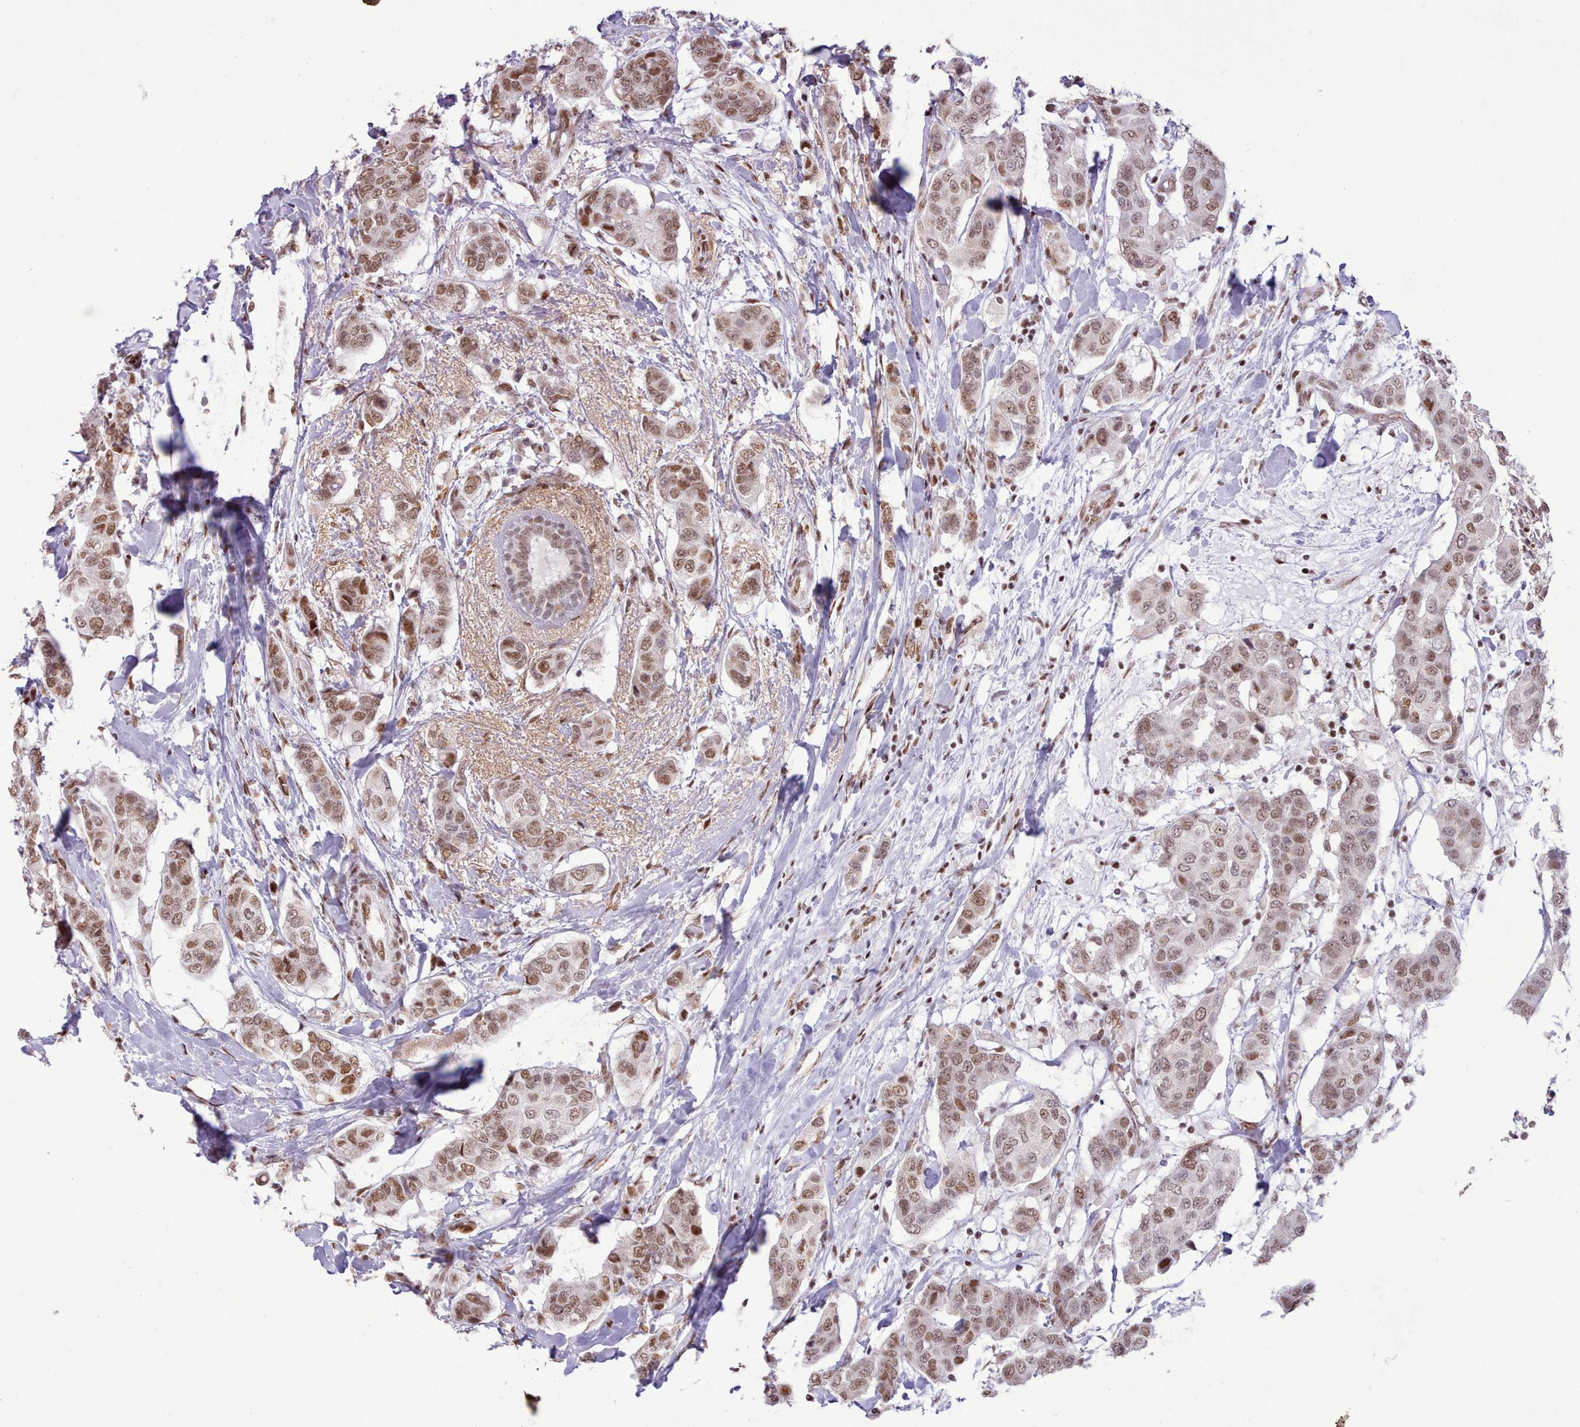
{"staining": {"intensity": "moderate", "quantity": ">75%", "location": "nuclear"}, "tissue": "breast cancer", "cell_type": "Tumor cells", "image_type": "cancer", "snomed": [{"axis": "morphology", "description": "Lobular carcinoma"}, {"axis": "topography", "description": "Breast"}], "caption": "Protein staining of breast cancer tissue displays moderate nuclear expression in about >75% of tumor cells.", "gene": "TAF15", "patient": {"sex": "female", "age": 51}}